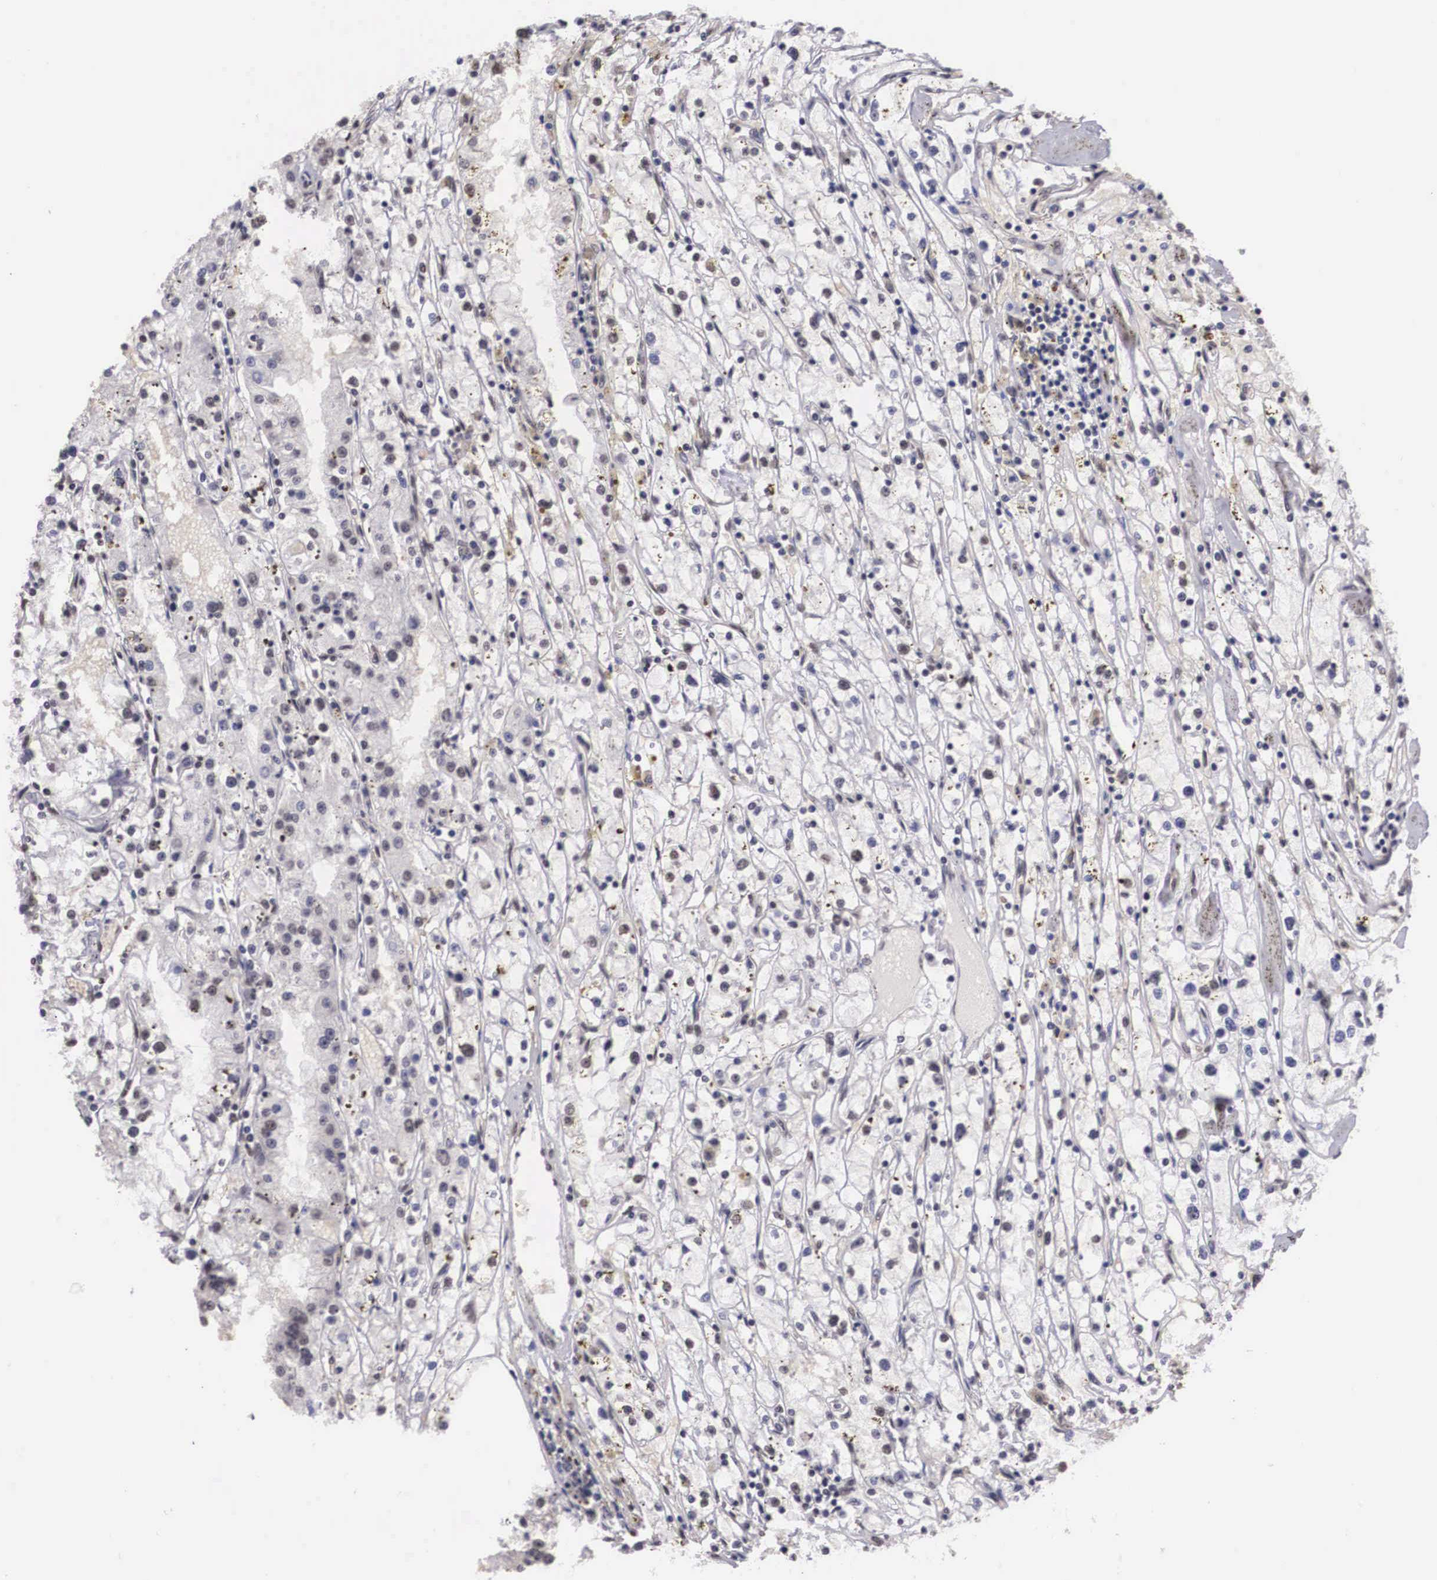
{"staining": {"intensity": "weak", "quantity": "25%-75%", "location": "cytoplasmic/membranous"}, "tissue": "renal cancer", "cell_type": "Tumor cells", "image_type": "cancer", "snomed": [{"axis": "morphology", "description": "Adenocarcinoma, NOS"}, {"axis": "topography", "description": "Kidney"}], "caption": "A photomicrograph showing weak cytoplasmic/membranous staining in approximately 25%-75% of tumor cells in renal cancer (adenocarcinoma), as visualized by brown immunohistochemical staining.", "gene": "OTX2", "patient": {"sex": "male", "age": 56}}